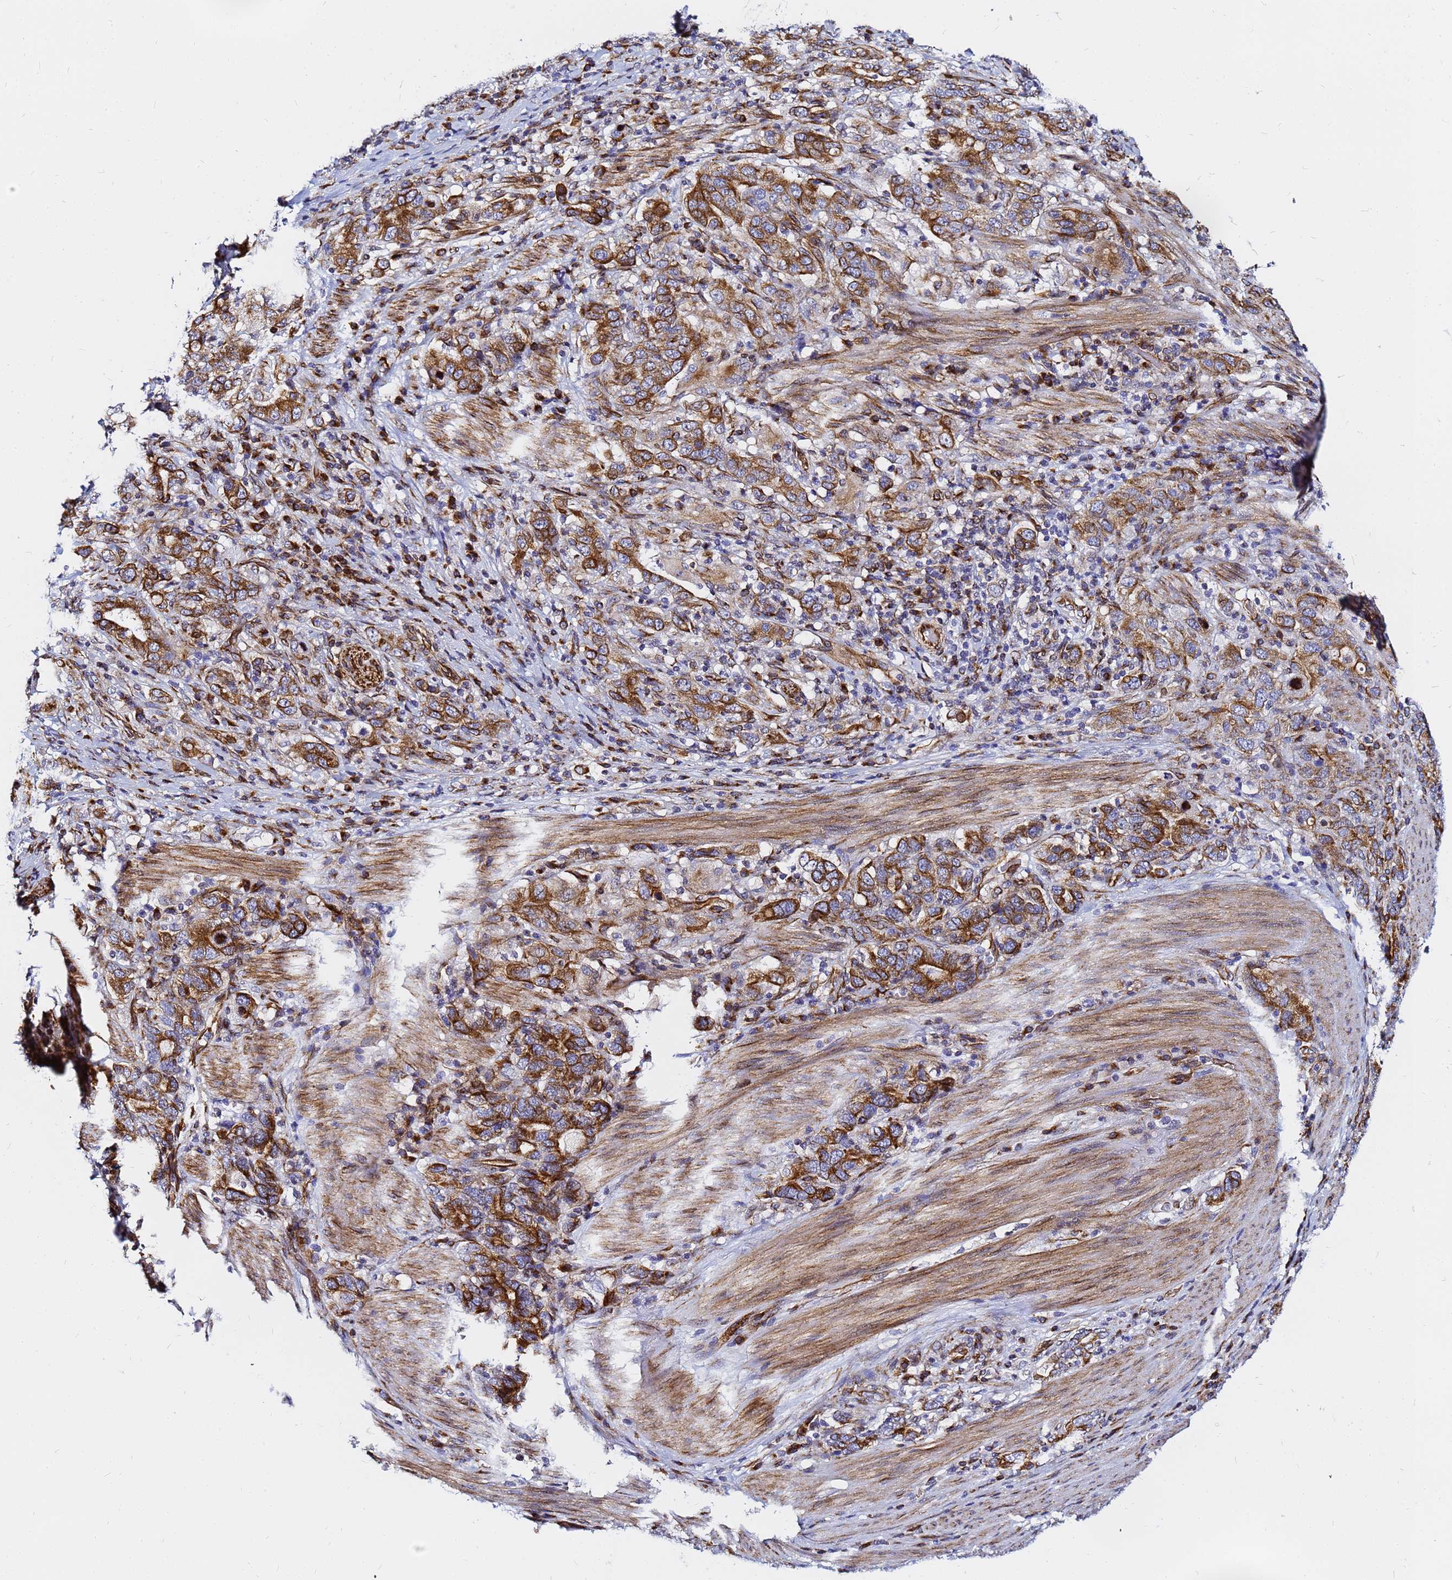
{"staining": {"intensity": "strong", "quantity": ">75%", "location": "cytoplasmic/membranous"}, "tissue": "stomach cancer", "cell_type": "Tumor cells", "image_type": "cancer", "snomed": [{"axis": "morphology", "description": "Adenocarcinoma, NOS"}, {"axis": "topography", "description": "Stomach, upper"}, {"axis": "topography", "description": "Stomach"}], "caption": "Immunohistochemical staining of human stomach cancer reveals strong cytoplasmic/membranous protein expression in about >75% of tumor cells.", "gene": "TUBA8", "patient": {"sex": "male", "age": 62}}